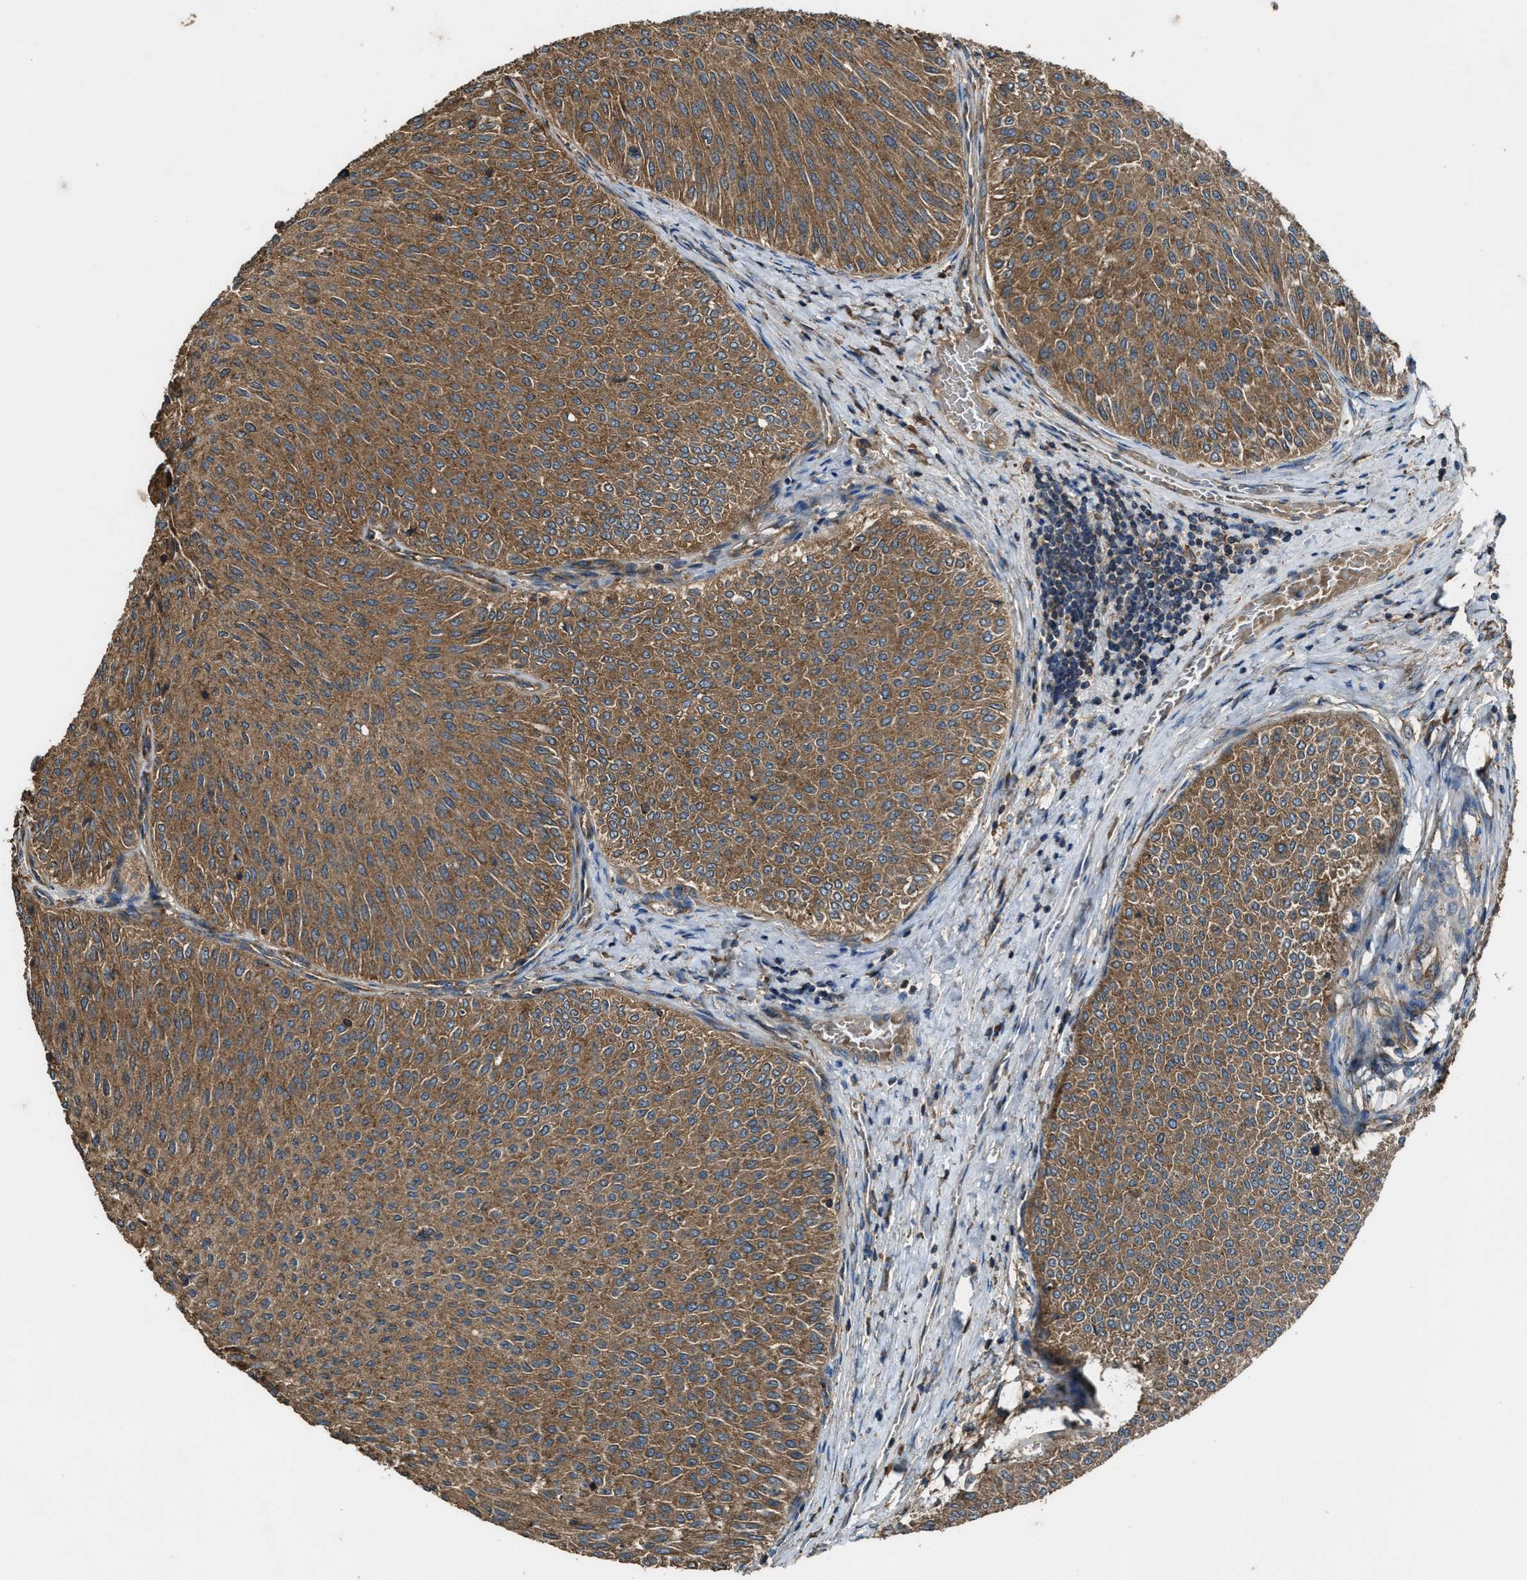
{"staining": {"intensity": "moderate", "quantity": ">75%", "location": "cytoplasmic/membranous"}, "tissue": "urothelial cancer", "cell_type": "Tumor cells", "image_type": "cancer", "snomed": [{"axis": "morphology", "description": "Urothelial carcinoma, Low grade"}, {"axis": "topography", "description": "Urinary bladder"}], "caption": "Moderate cytoplasmic/membranous expression for a protein is identified in approximately >75% of tumor cells of urothelial cancer using immunohistochemistry.", "gene": "MAP3K8", "patient": {"sex": "male", "age": 78}}